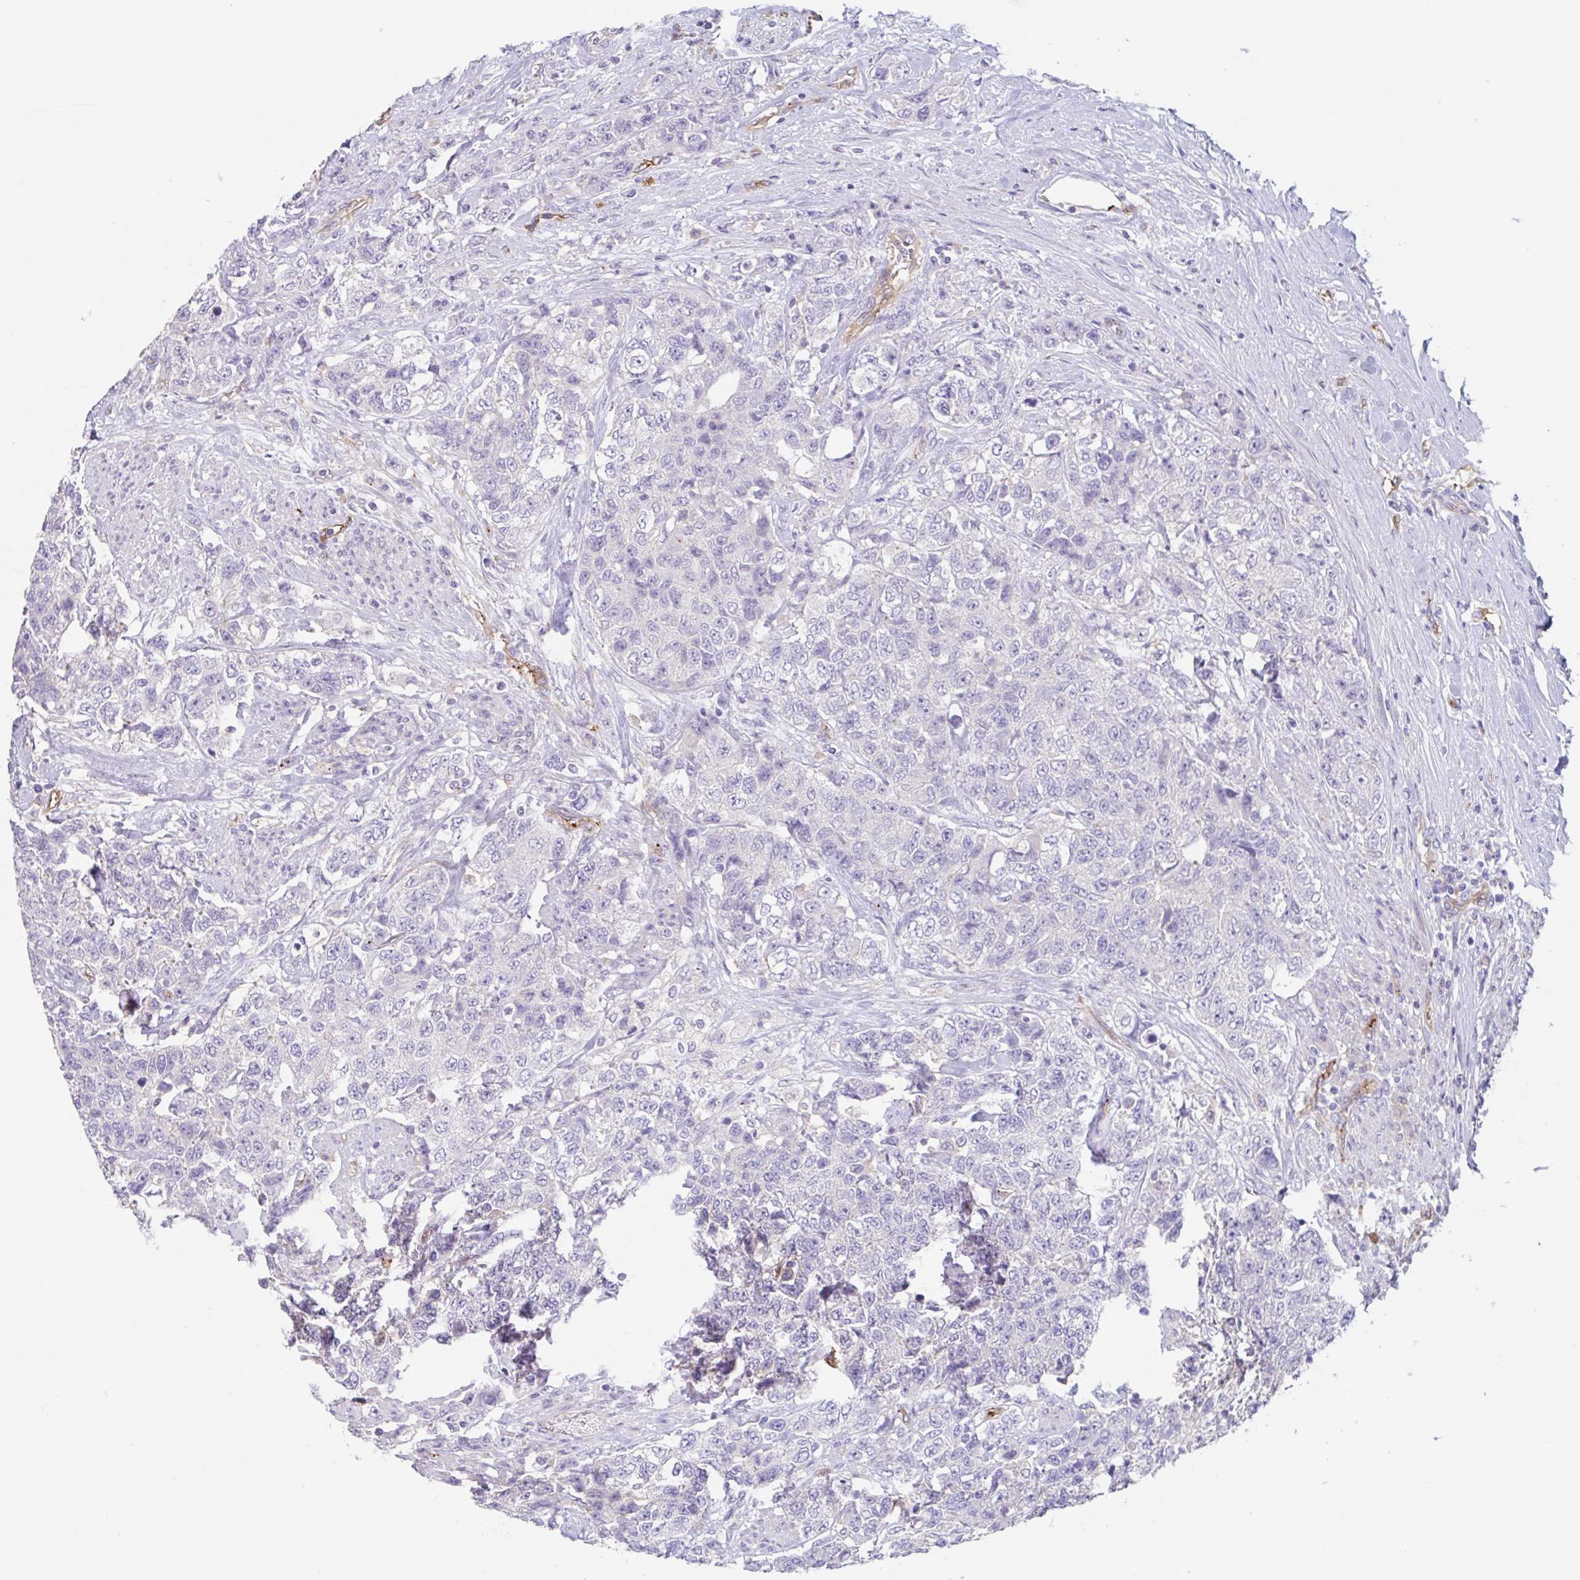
{"staining": {"intensity": "negative", "quantity": "none", "location": "none"}, "tissue": "urothelial cancer", "cell_type": "Tumor cells", "image_type": "cancer", "snomed": [{"axis": "morphology", "description": "Urothelial carcinoma, High grade"}, {"axis": "topography", "description": "Urinary bladder"}], "caption": "Histopathology image shows no protein expression in tumor cells of urothelial carcinoma (high-grade) tissue.", "gene": "EHD4", "patient": {"sex": "female", "age": 78}}